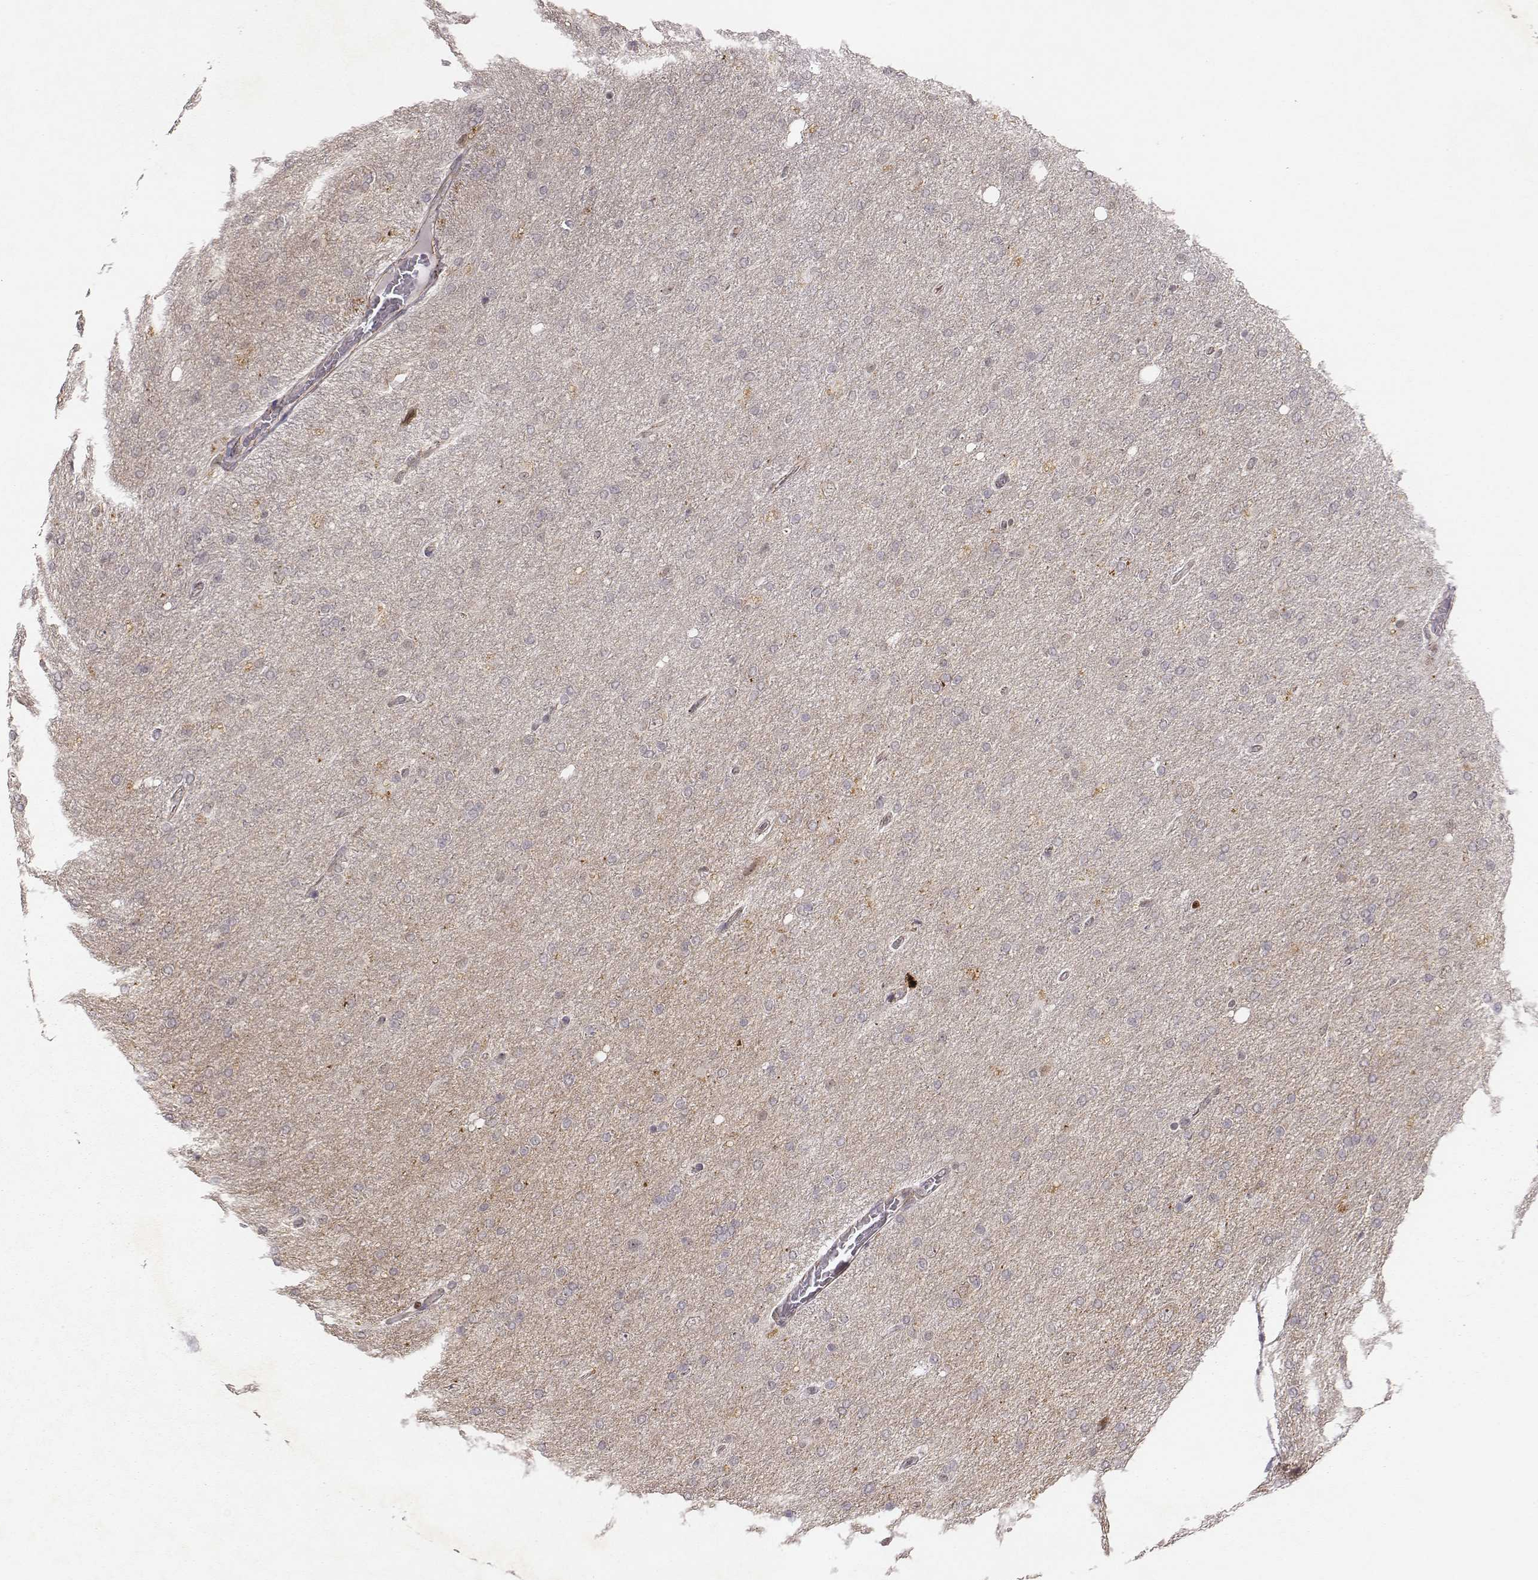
{"staining": {"intensity": "negative", "quantity": "none", "location": "none"}, "tissue": "glioma", "cell_type": "Tumor cells", "image_type": "cancer", "snomed": [{"axis": "morphology", "description": "Glioma, malignant, High grade"}, {"axis": "topography", "description": "Cerebral cortex"}], "caption": "Immunohistochemistry (IHC) of human high-grade glioma (malignant) reveals no positivity in tumor cells. The staining was performed using DAB (3,3'-diaminobenzidine) to visualize the protein expression in brown, while the nuclei were stained in blue with hematoxylin (Magnification: 20x).", "gene": "WDR59", "patient": {"sex": "male", "age": 70}}